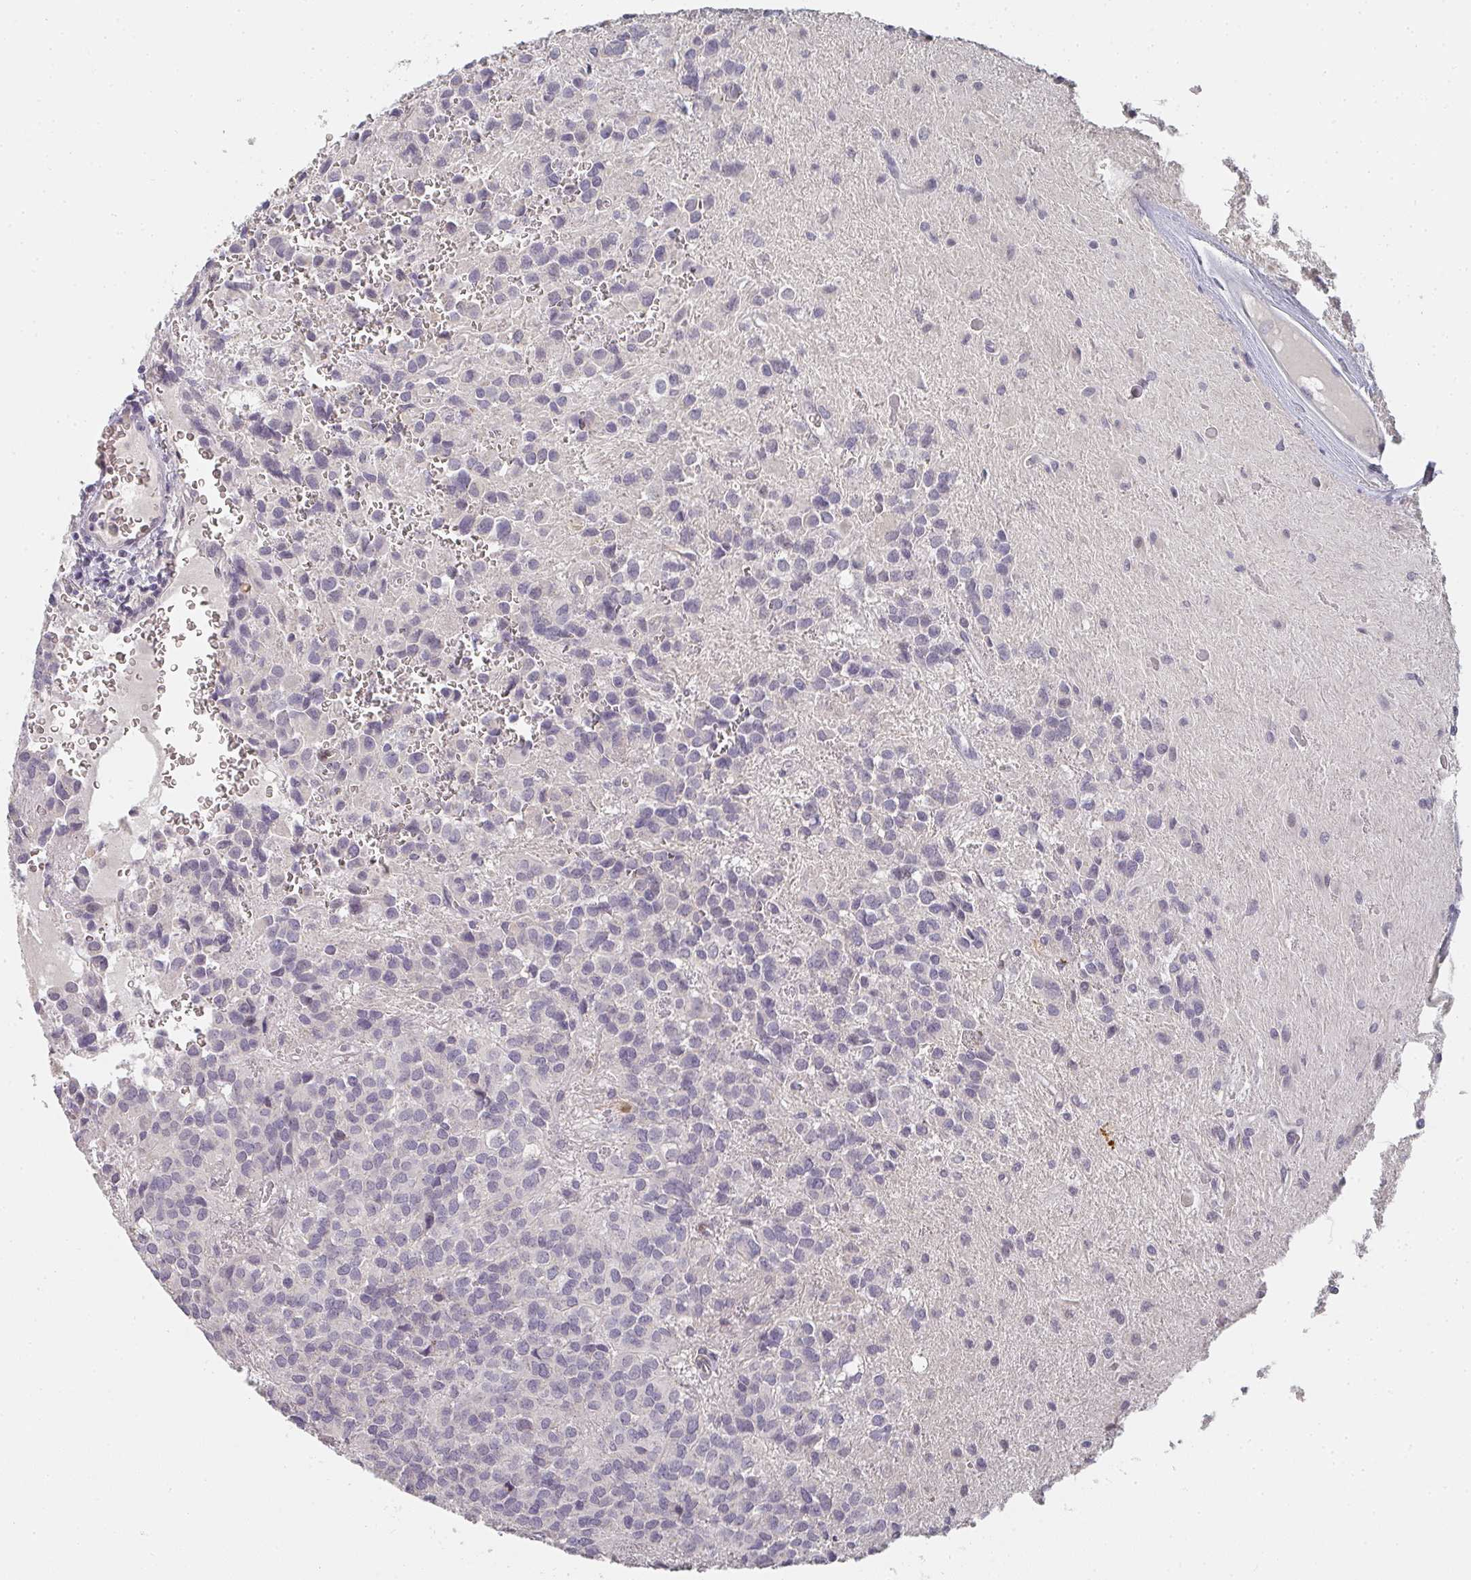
{"staining": {"intensity": "negative", "quantity": "none", "location": "none"}, "tissue": "glioma", "cell_type": "Tumor cells", "image_type": "cancer", "snomed": [{"axis": "morphology", "description": "Glioma, malignant, Low grade"}, {"axis": "topography", "description": "Brain"}], "caption": "An immunohistochemistry photomicrograph of glioma is shown. There is no staining in tumor cells of glioma. Nuclei are stained in blue.", "gene": "SHISA2", "patient": {"sex": "male", "age": 56}}